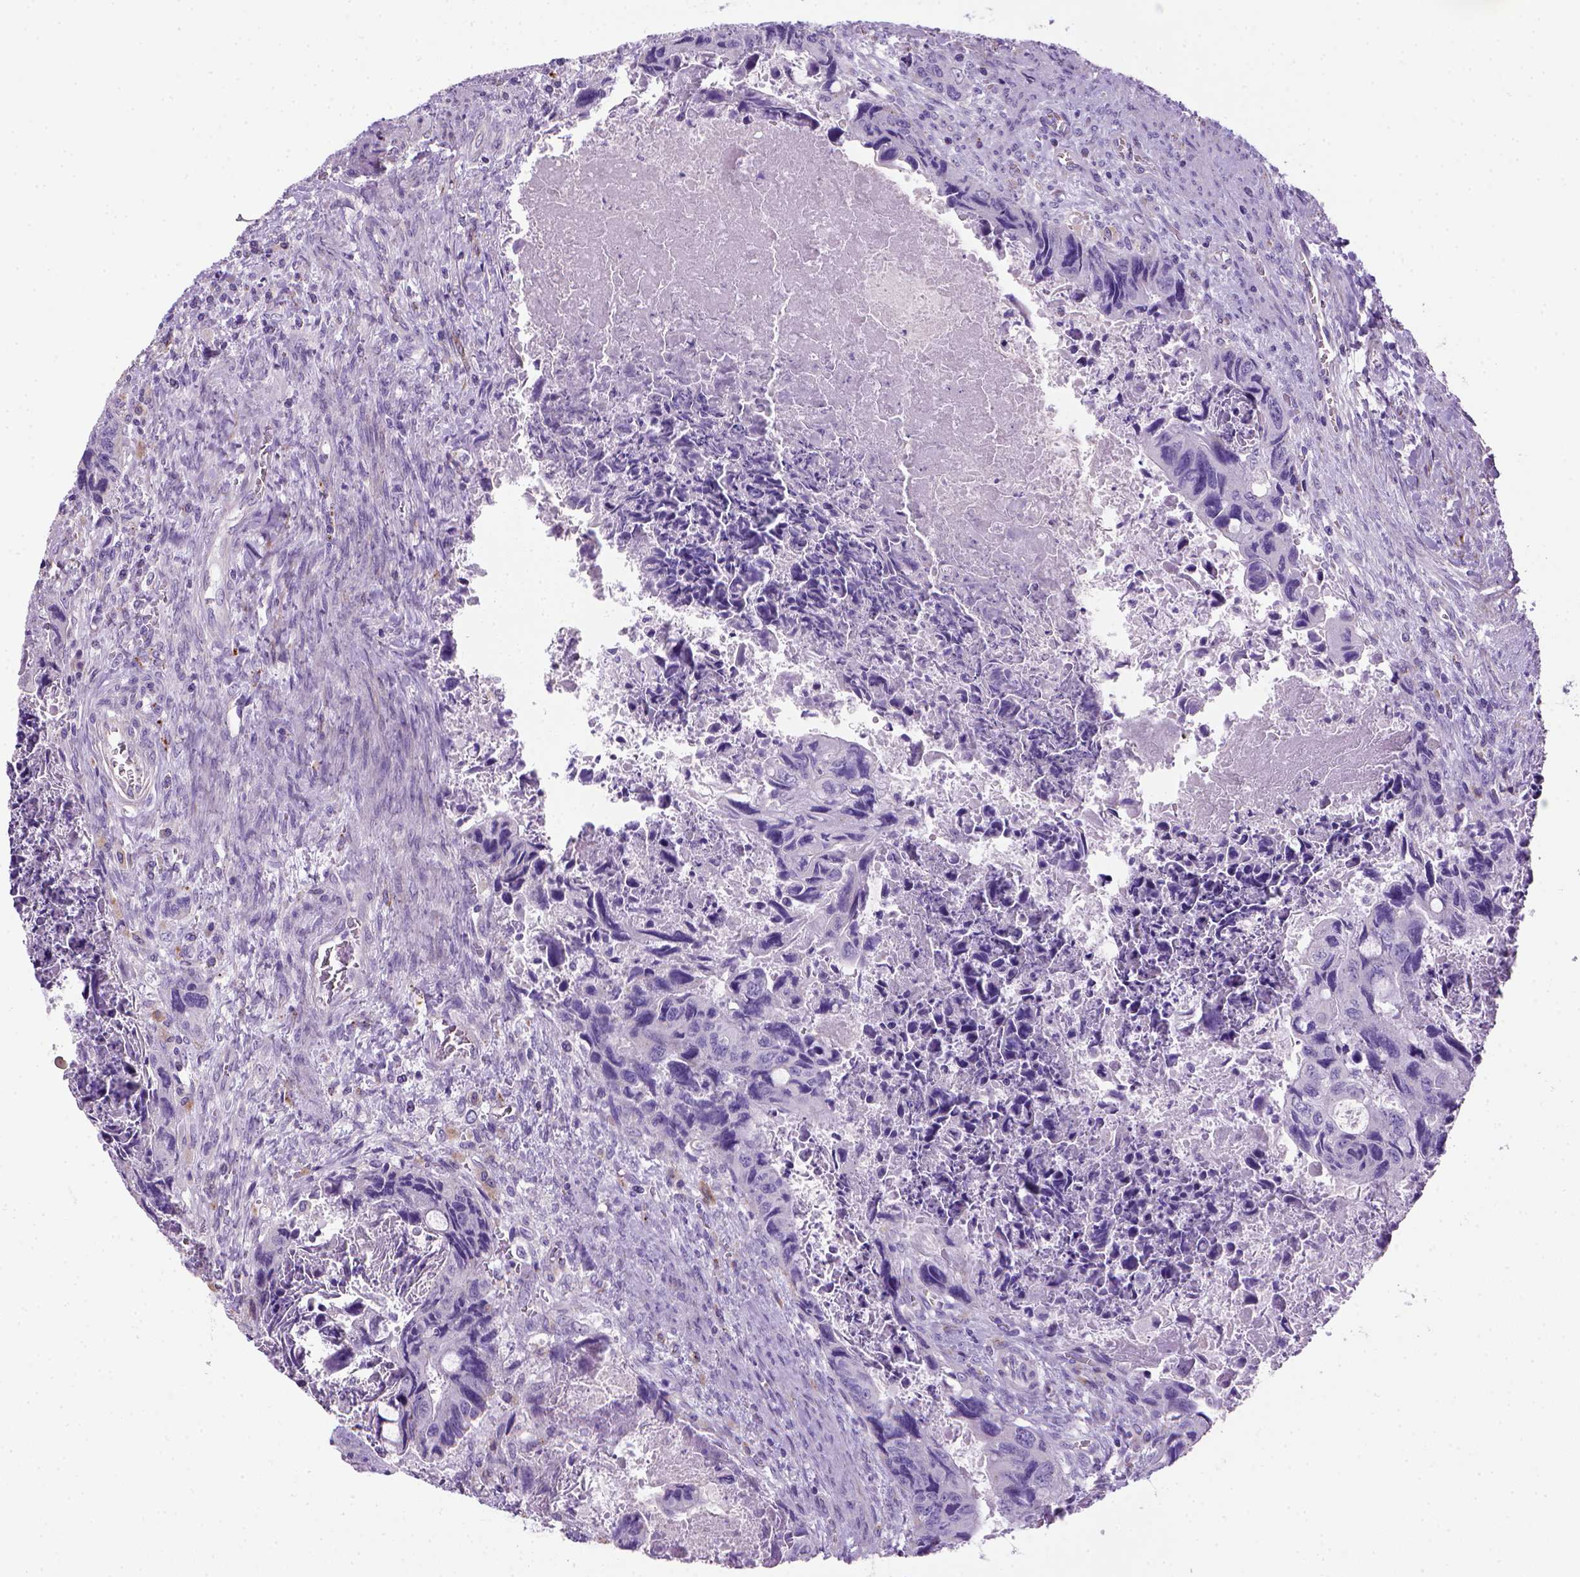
{"staining": {"intensity": "negative", "quantity": "none", "location": "none"}, "tissue": "colorectal cancer", "cell_type": "Tumor cells", "image_type": "cancer", "snomed": [{"axis": "morphology", "description": "Adenocarcinoma, NOS"}, {"axis": "topography", "description": "Rectum"}], "caption": "Human colorectal adenocarcinoma stained for a protein using IHC reveals no expression in tumor cells.", "gene": "ARHGEF33", "patient": {"sex": "male", "age": 62}}